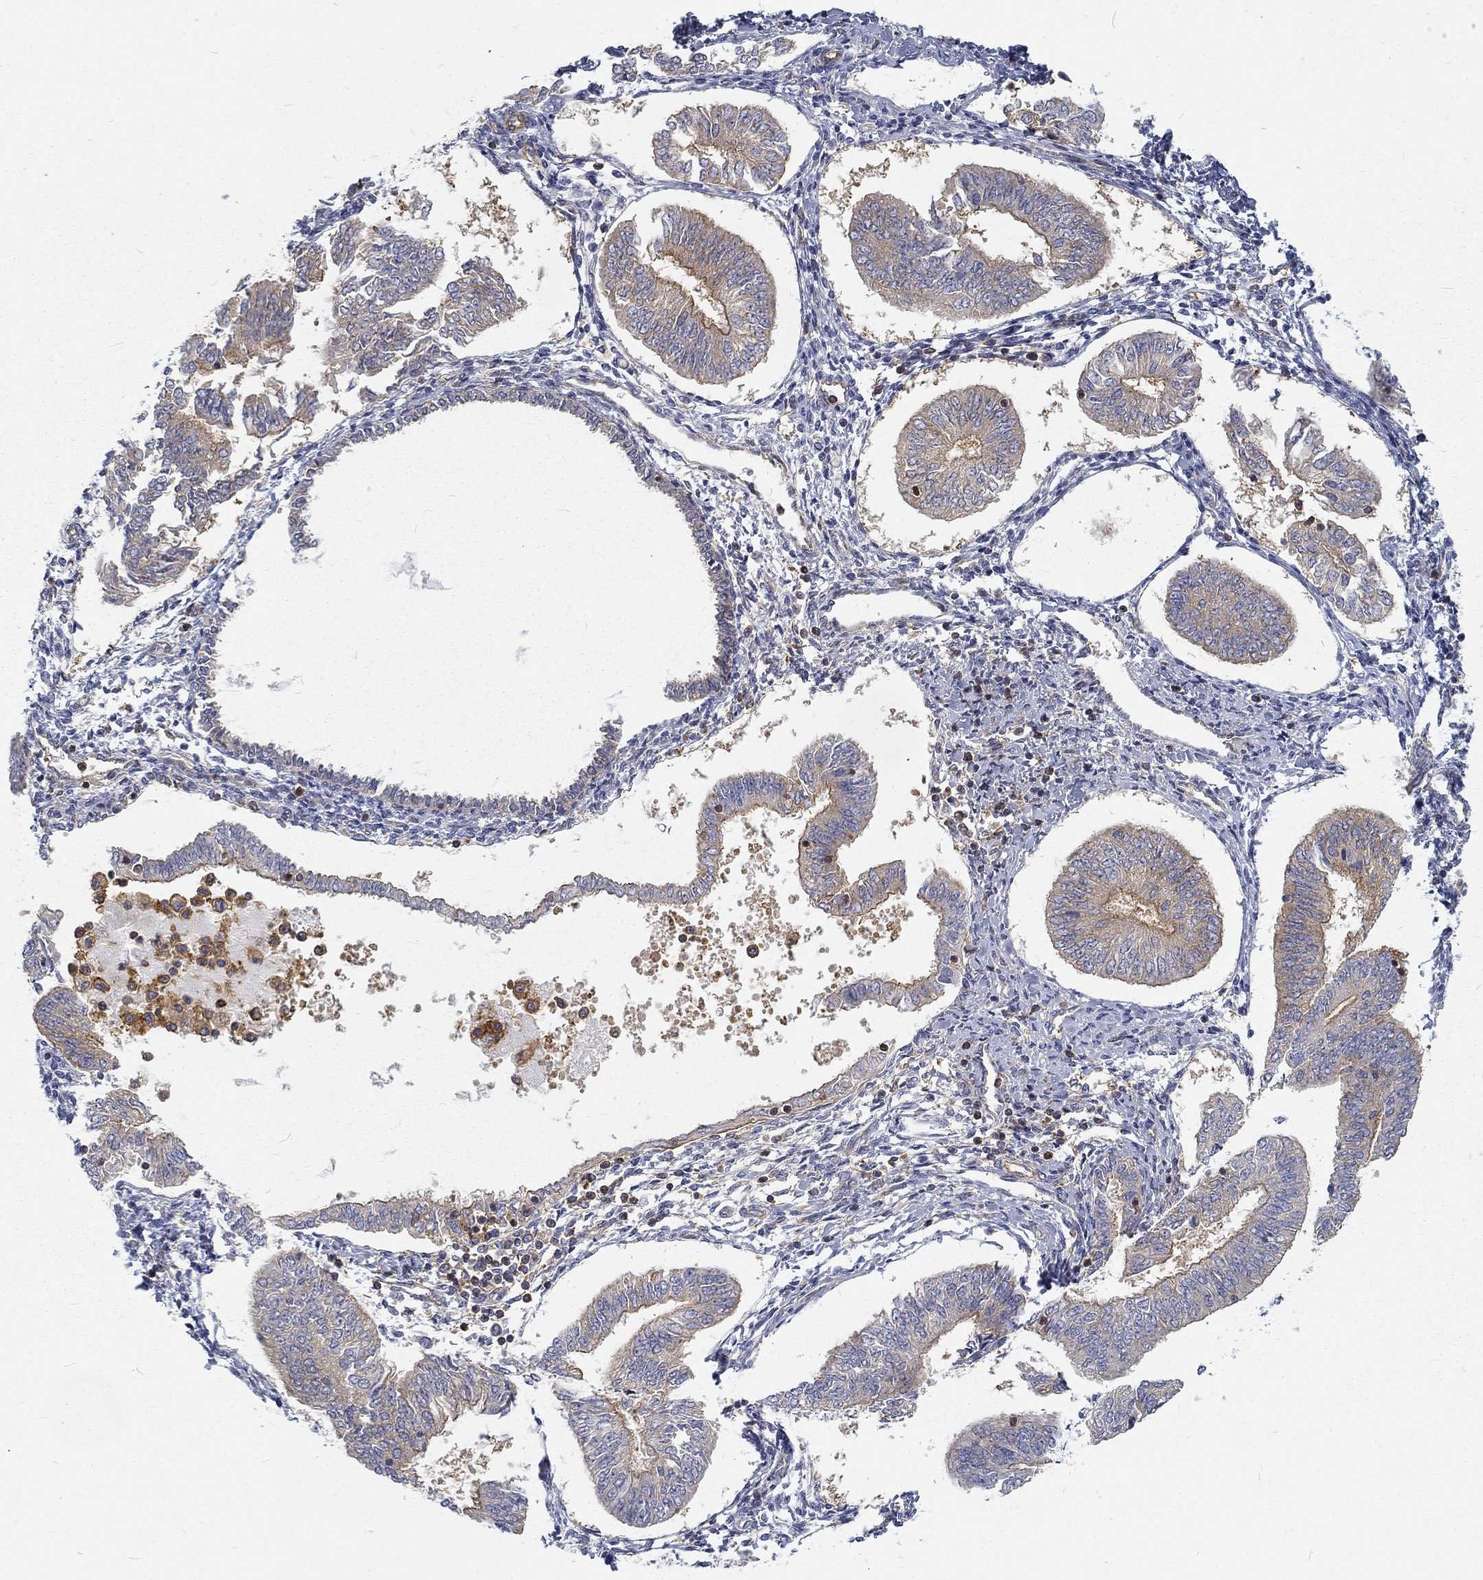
{"staining": {"intensity": "moderate", "quantity": "<25%", "location": "cytoplasmic/membranous"}, "tissue": "endometrial cancer", "cell_type": "Tumor cells", "image_type": "cancer", "snomed": [{"axis": "morphology", "description": "Adenocarcinoma, NOS"}, {"axis": "topography", "description": "Endometrium"}], "caption": "Endometrial cancer (adenocarcinoma) stained for a protein (brown) reveals moderate cytoplasmic/membranous positive positivity in about <25% of tumor cells.", "gene": "MTMR11", "patient": {"sex": "female", "age": 58}}